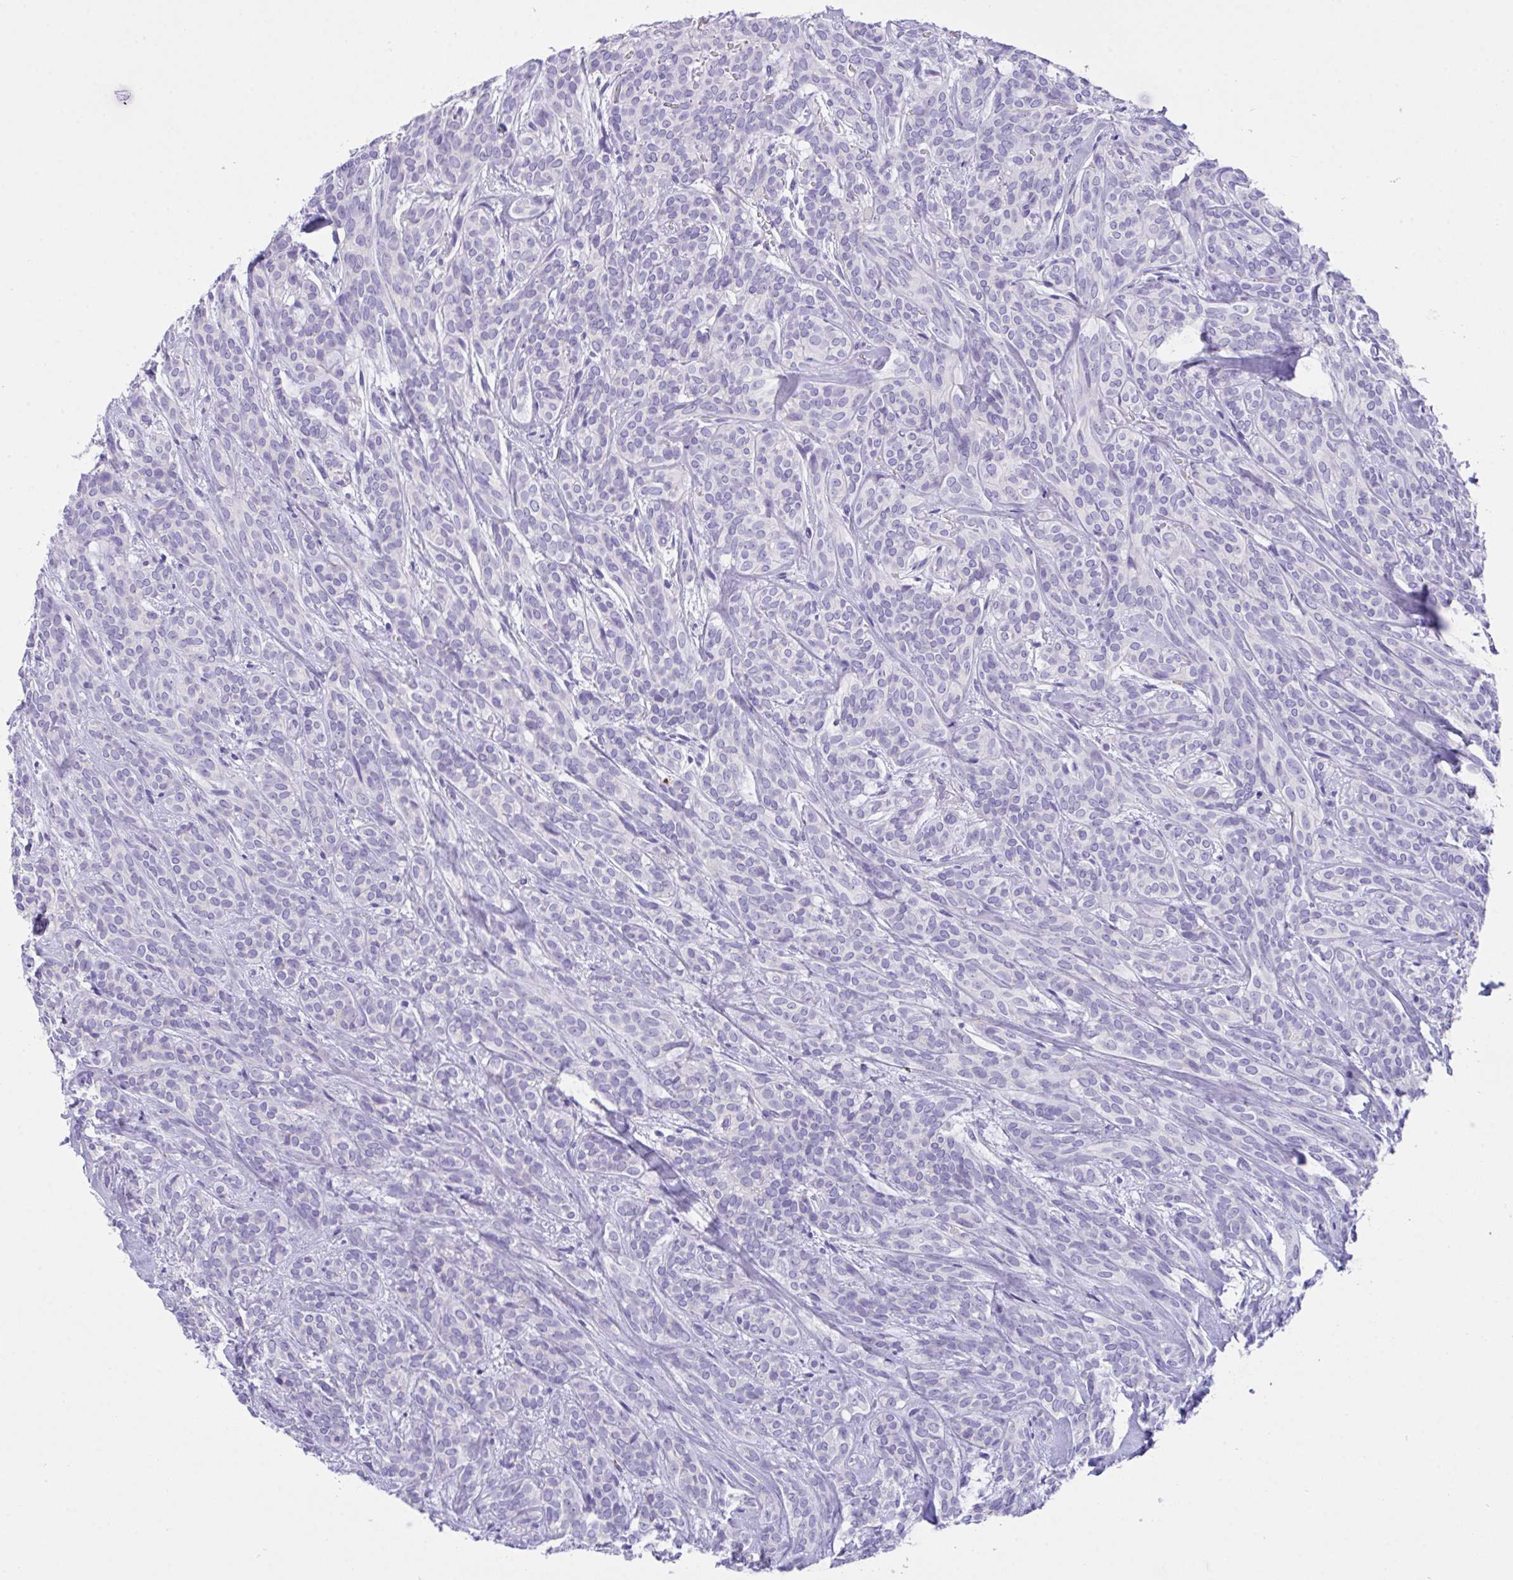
{"staining": {"intensity": "negative", "quantity": "none", "location": "none"}, "tissue": "head and neck cancer", "cell_type": "Tumor cells", "image_type": "cancer", "snomed": [{"axis": "morphology", "description": "Adenocarcinoma, NOS"}, {"axis": "topography", "description": "Head-Neck"}], "caption": "A high-resolution micrograph shows immunohistochemistry staining of head and neck adenocarcinoma, which demonstrates no significant positivity in tumor cells. Brightfield microscopy of IHC stained with DAB (brown) and hematoxylin (blue), captured at high magnification.", "gene": "TMEM106B", "patient": {"sex": "female", "age": 57}}